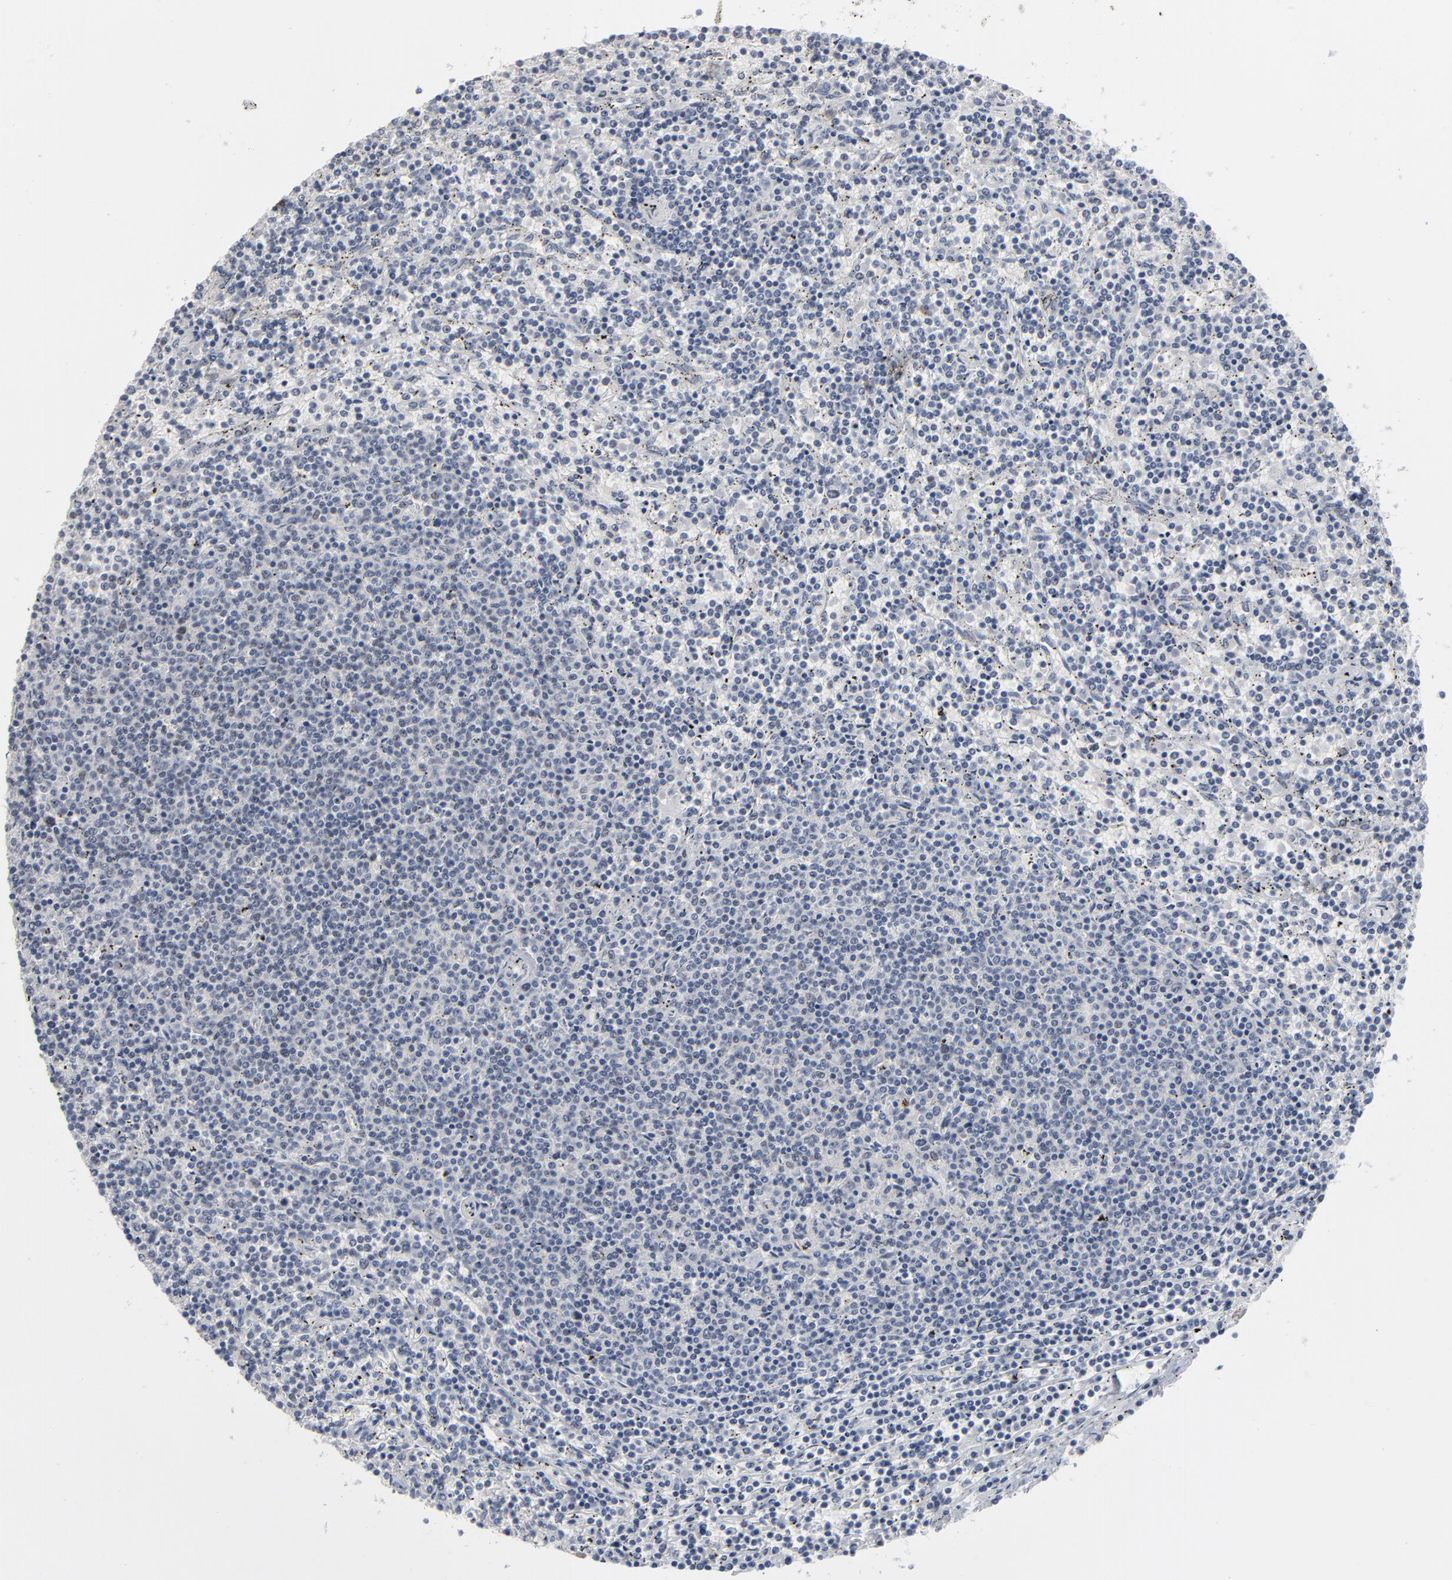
{"staining": {"intensity": "negative", "quantity": "none", "location": "none"}, "tissue": "lymphoma", "cell_type": "Tumor cells", "image_type": "cancer", "snomed": [{"axis": "morphology", "description": "Malignant lymphoma, non-Hodgkin's type, Low grade"}, {"axis": "topography", "description": "Spleen"}], "caption": "DAB (3,3'-diaminobenzidine) immunohistochemical staining of human lymphoma shows no significant positivity in tumor cells.", "gene": "ATF7", "patient": {"sex": "female", "age": 50}}